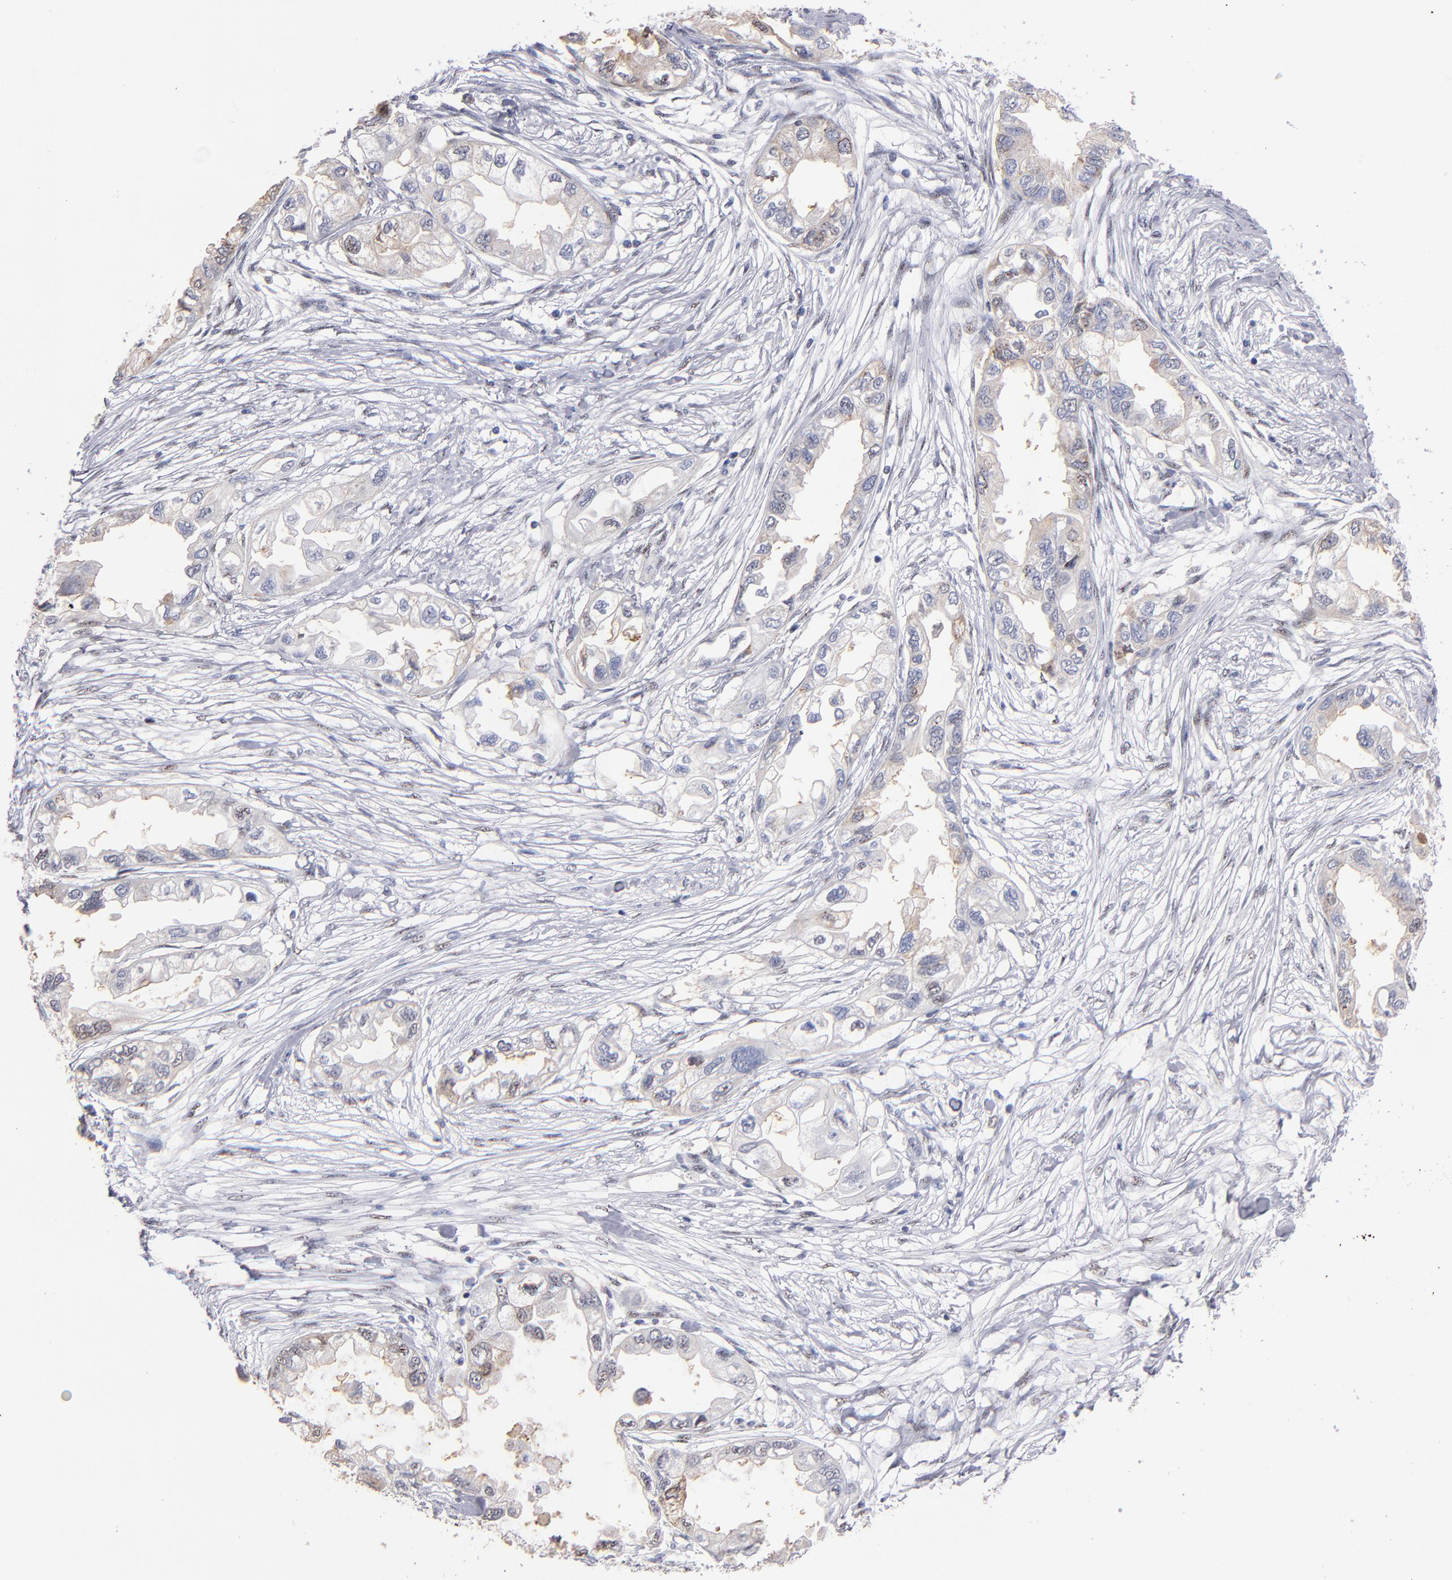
{"staining": {"intensity": "weak", "quantity": "<25%", "location": "cytoplasmic/membranous"}, "tissue": "endometrial cancer", "cell_type": "Tumor cells", "image_type": "cancer", "snomed": [{"axis": "morphology", "description": "Adenocarcinoma, NOS"}, {"axis": "topography", "description": "Endometrium"}], "caption": "High power microscopy micrograph of an IHC photomicrograph of endometrial cancer (adenocarcinoma), revealing no significant positivity in tumor cells. (DAB (3,3'-diaminobenzidine) immunohistochemistry visualized using brightfield microscopy, high magnification).", "gene": "RAF1", "patient": {"sex": "female", "age": 67}}